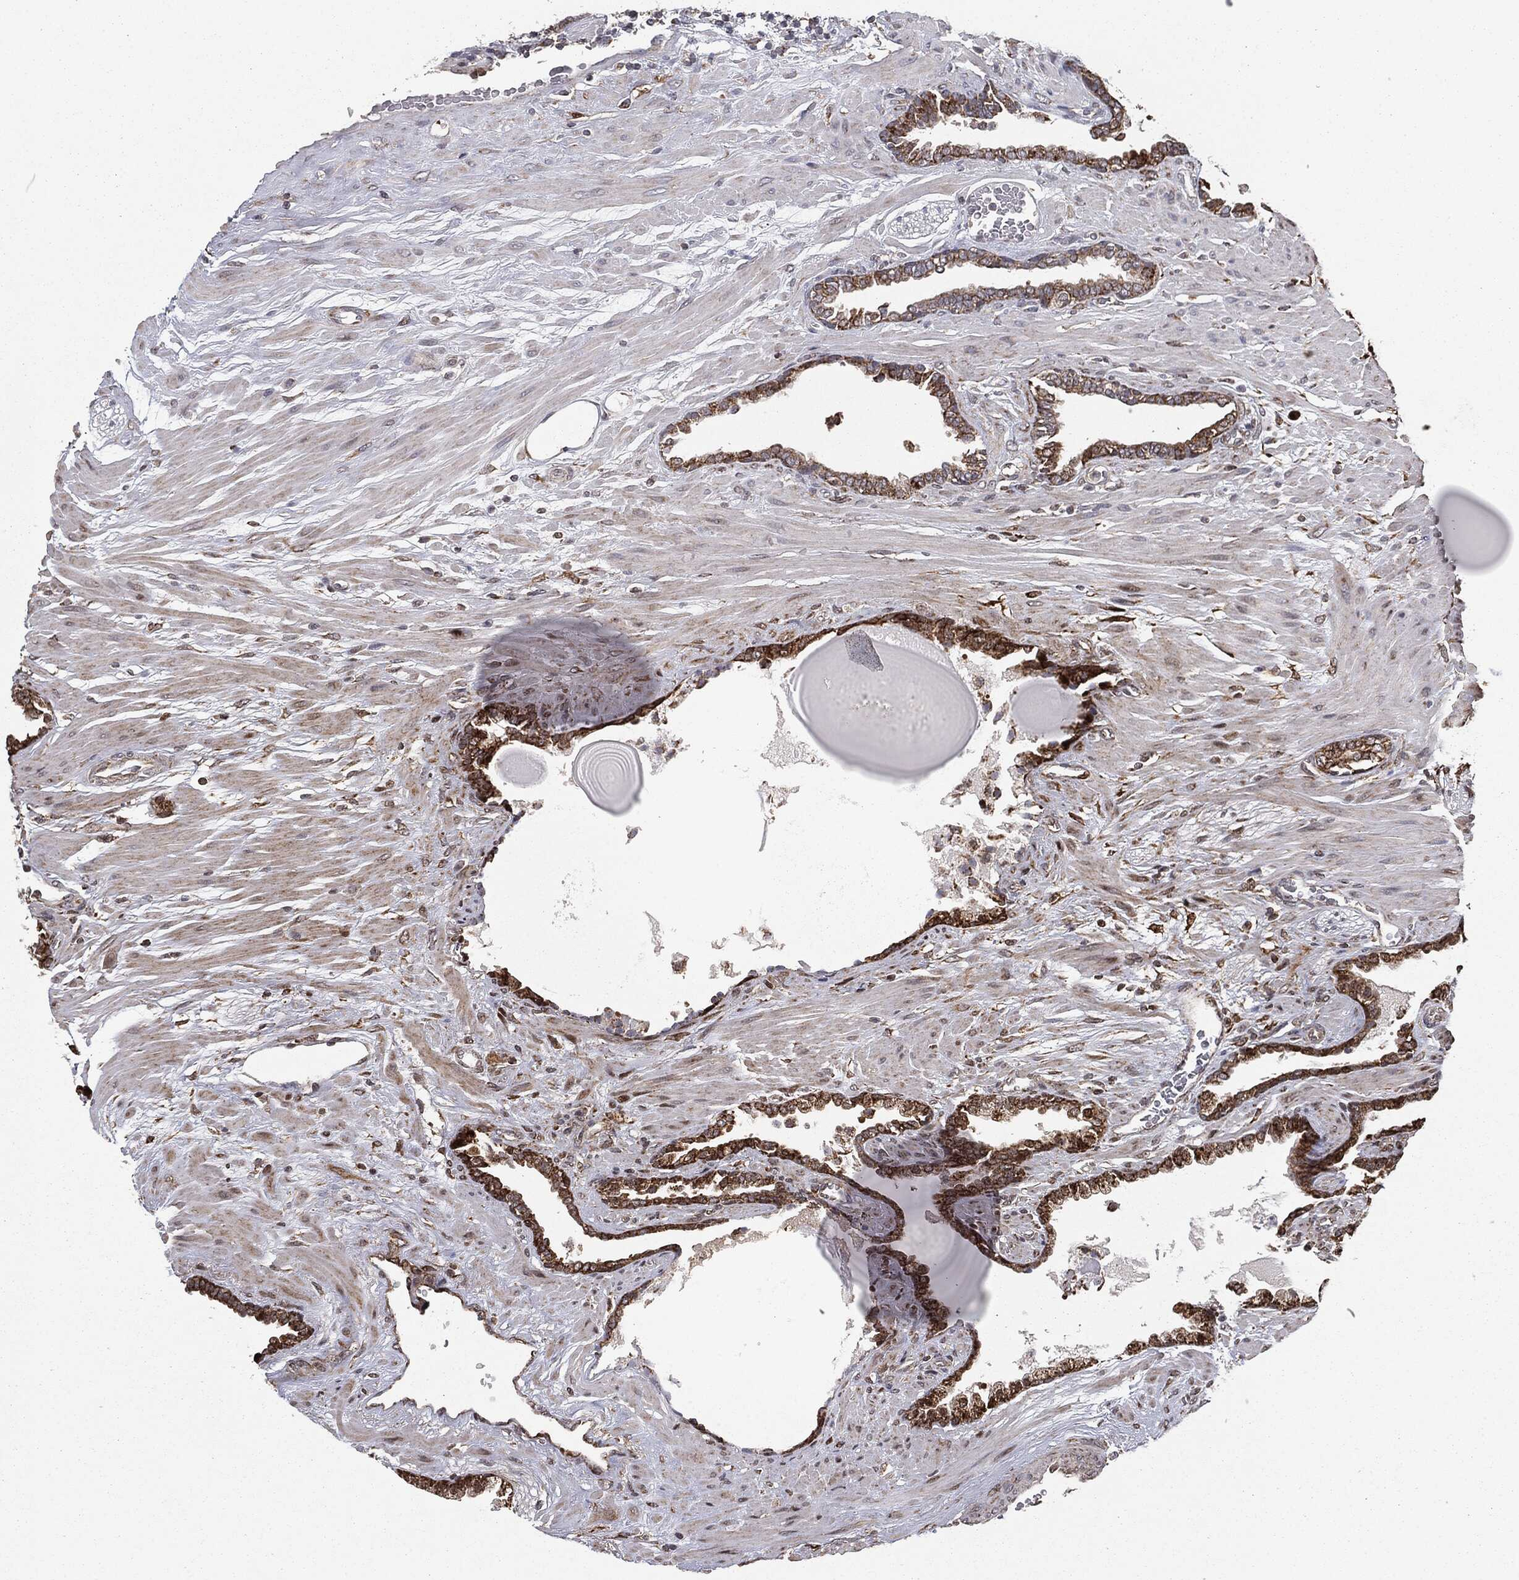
{"staining": {"intensity": "strong", "quantity": ">75%", "location": "cytoplasmic/membranous"}, "tissue": "prostate cancer", "cell_type": "Tumor cells", "image_type": "cancer", "snomed": [{"axis": "morphology", "description": "Adenocarcinoma, Low grade"}, {"axis": "topography", "description": "Prostate"}], "caption": "IHC (DAB (3,3'-diaminobenzidine)) staining of prostate low-grade adenocarcinoma displays strong cytoplasmic/membranous protein positivity in about >75% of tumor cells.", "gene": "CHCHD2", "patient": {"sex": "male", "age": 69}}